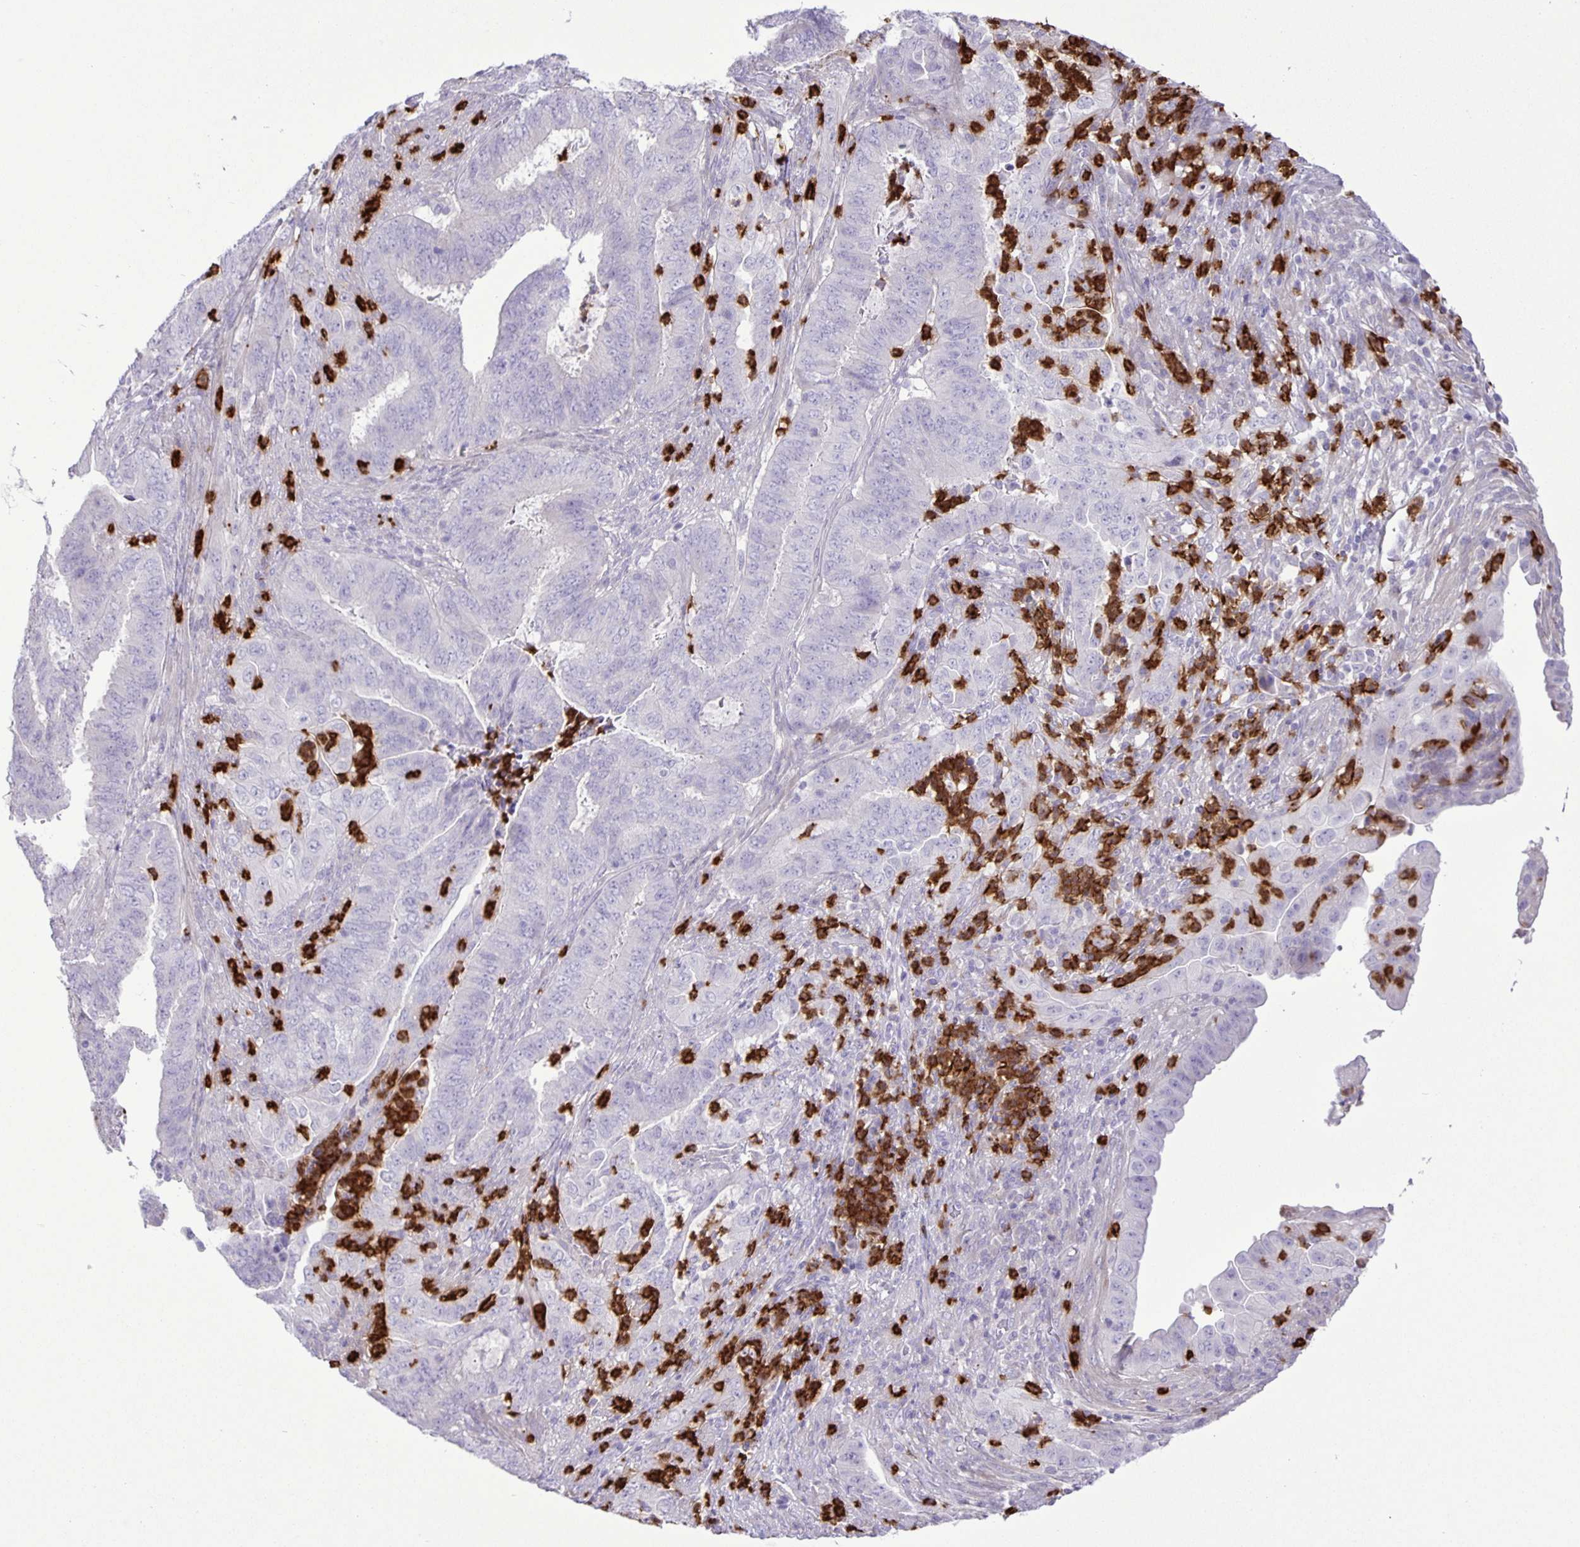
{"staining": {"intensity": "negative", "quantity": "none", "location": "none"}, "tissue": "endometrial cancer", "cell_type": "Tumor cells", "image_type": "cancer", "snomed": [{"axis": "morphology", "description": "Adenocarcinoma, NOS"}, {"axis": "topography", "description": "Endometrium"}], "caption": "Immunohistochemistry (IHC) histopathology image of neoplastic tissue: human adenocarcinoma (endometrial) stained with DAB reveals no significant protein staining in tumor cells.", "gene": "ADCK1", "patient": {"sex": "female", "age": 51}}